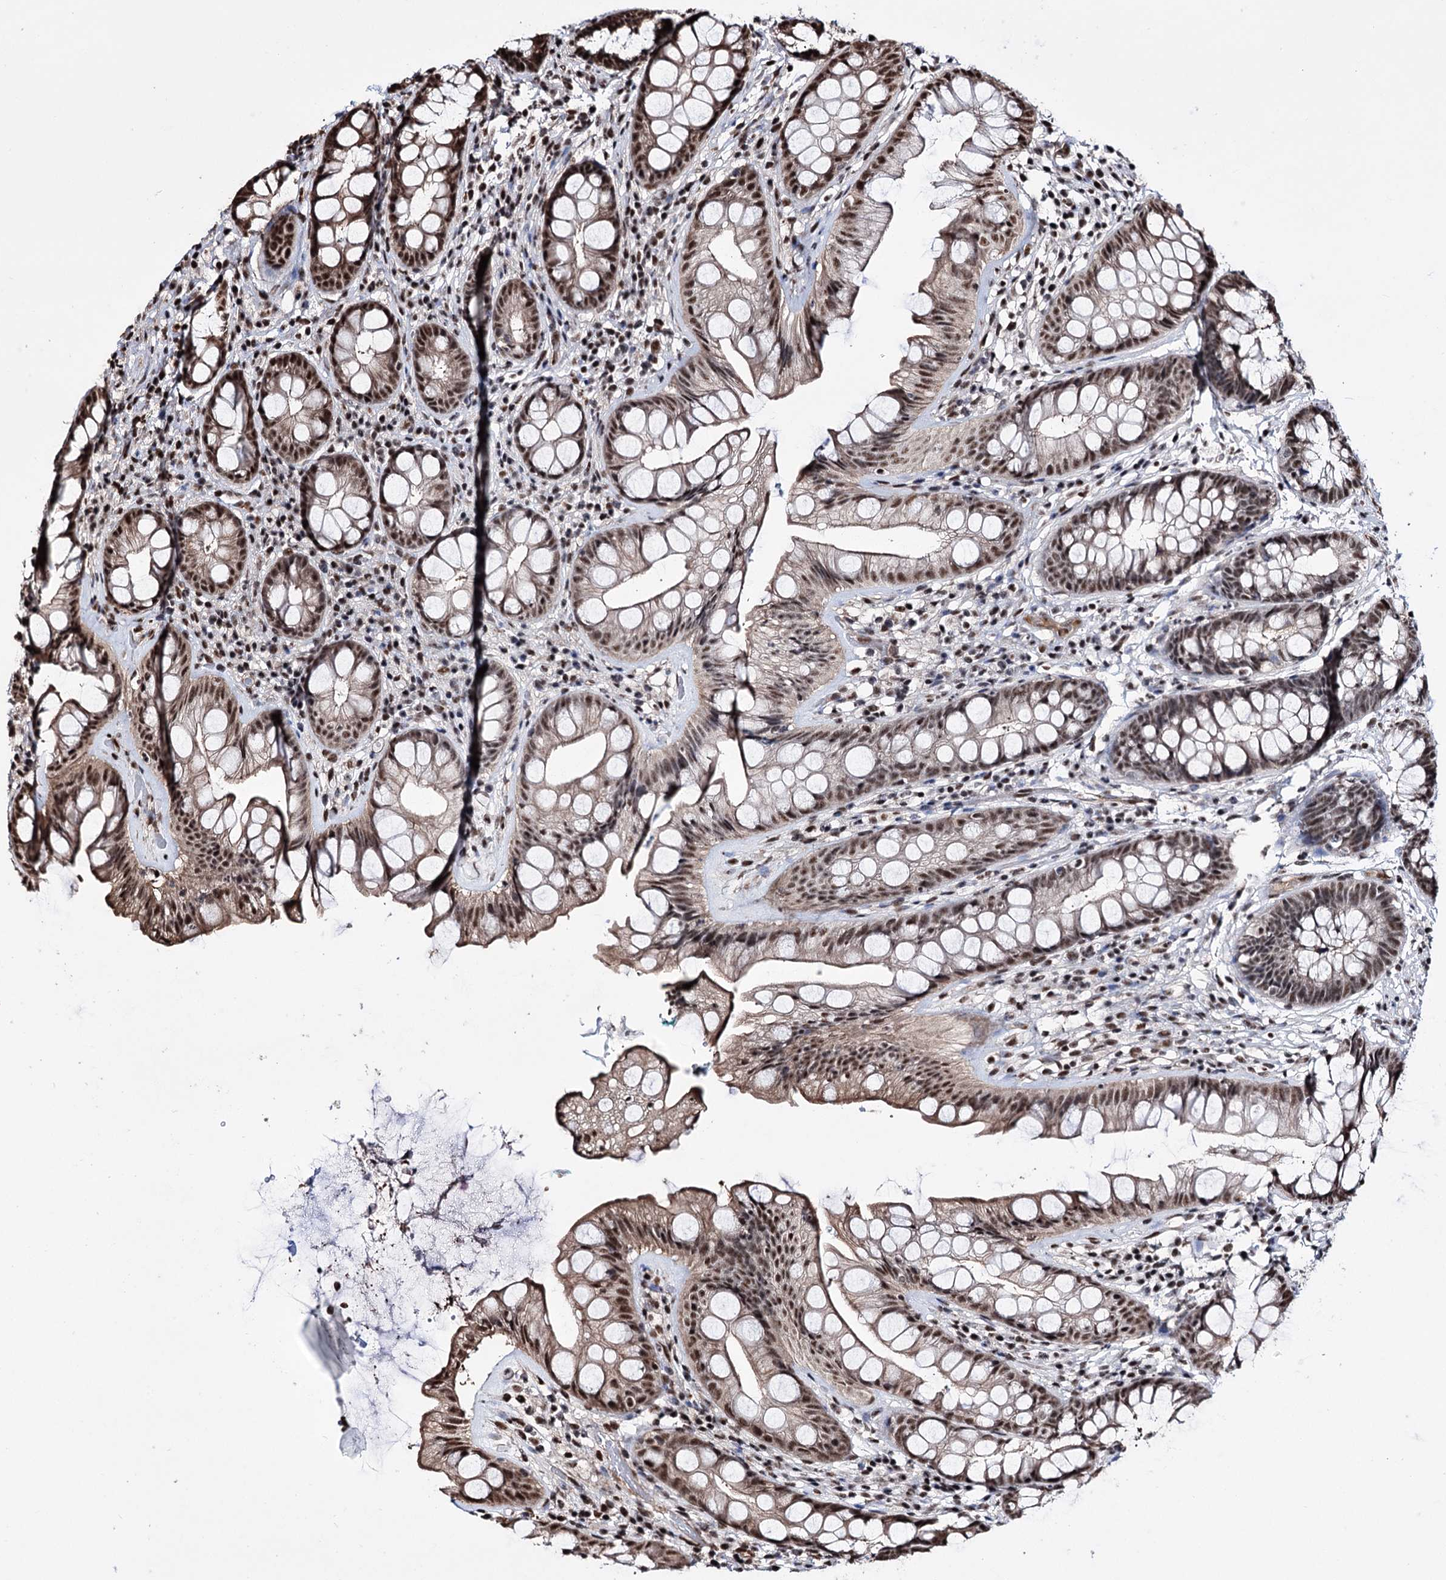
{"staining": {"intensity": "moderate", "quantity": "25%-75%", "location": "nuclear"}, "tissue": "rectum", "cell_type": "Glandular cells", "image_type": "normal", "snomed": [{"axis": "morphology", "description": "Normal tissue, NOS"}, {"axis": "topography", "description": "Rectum"}], "caption": "The immunohistochemical stain labels moderate nuclear positivity in glandular cells of unremarkable rectum. The staining is performed using DAB (3,3'-diaminobenzidine) brown chromogen to label protein expression. The nuclei are counter-stained blue using hematoxylin.", "gene": "CHMP7", "patient": {"sex": "male", "age": 74}}